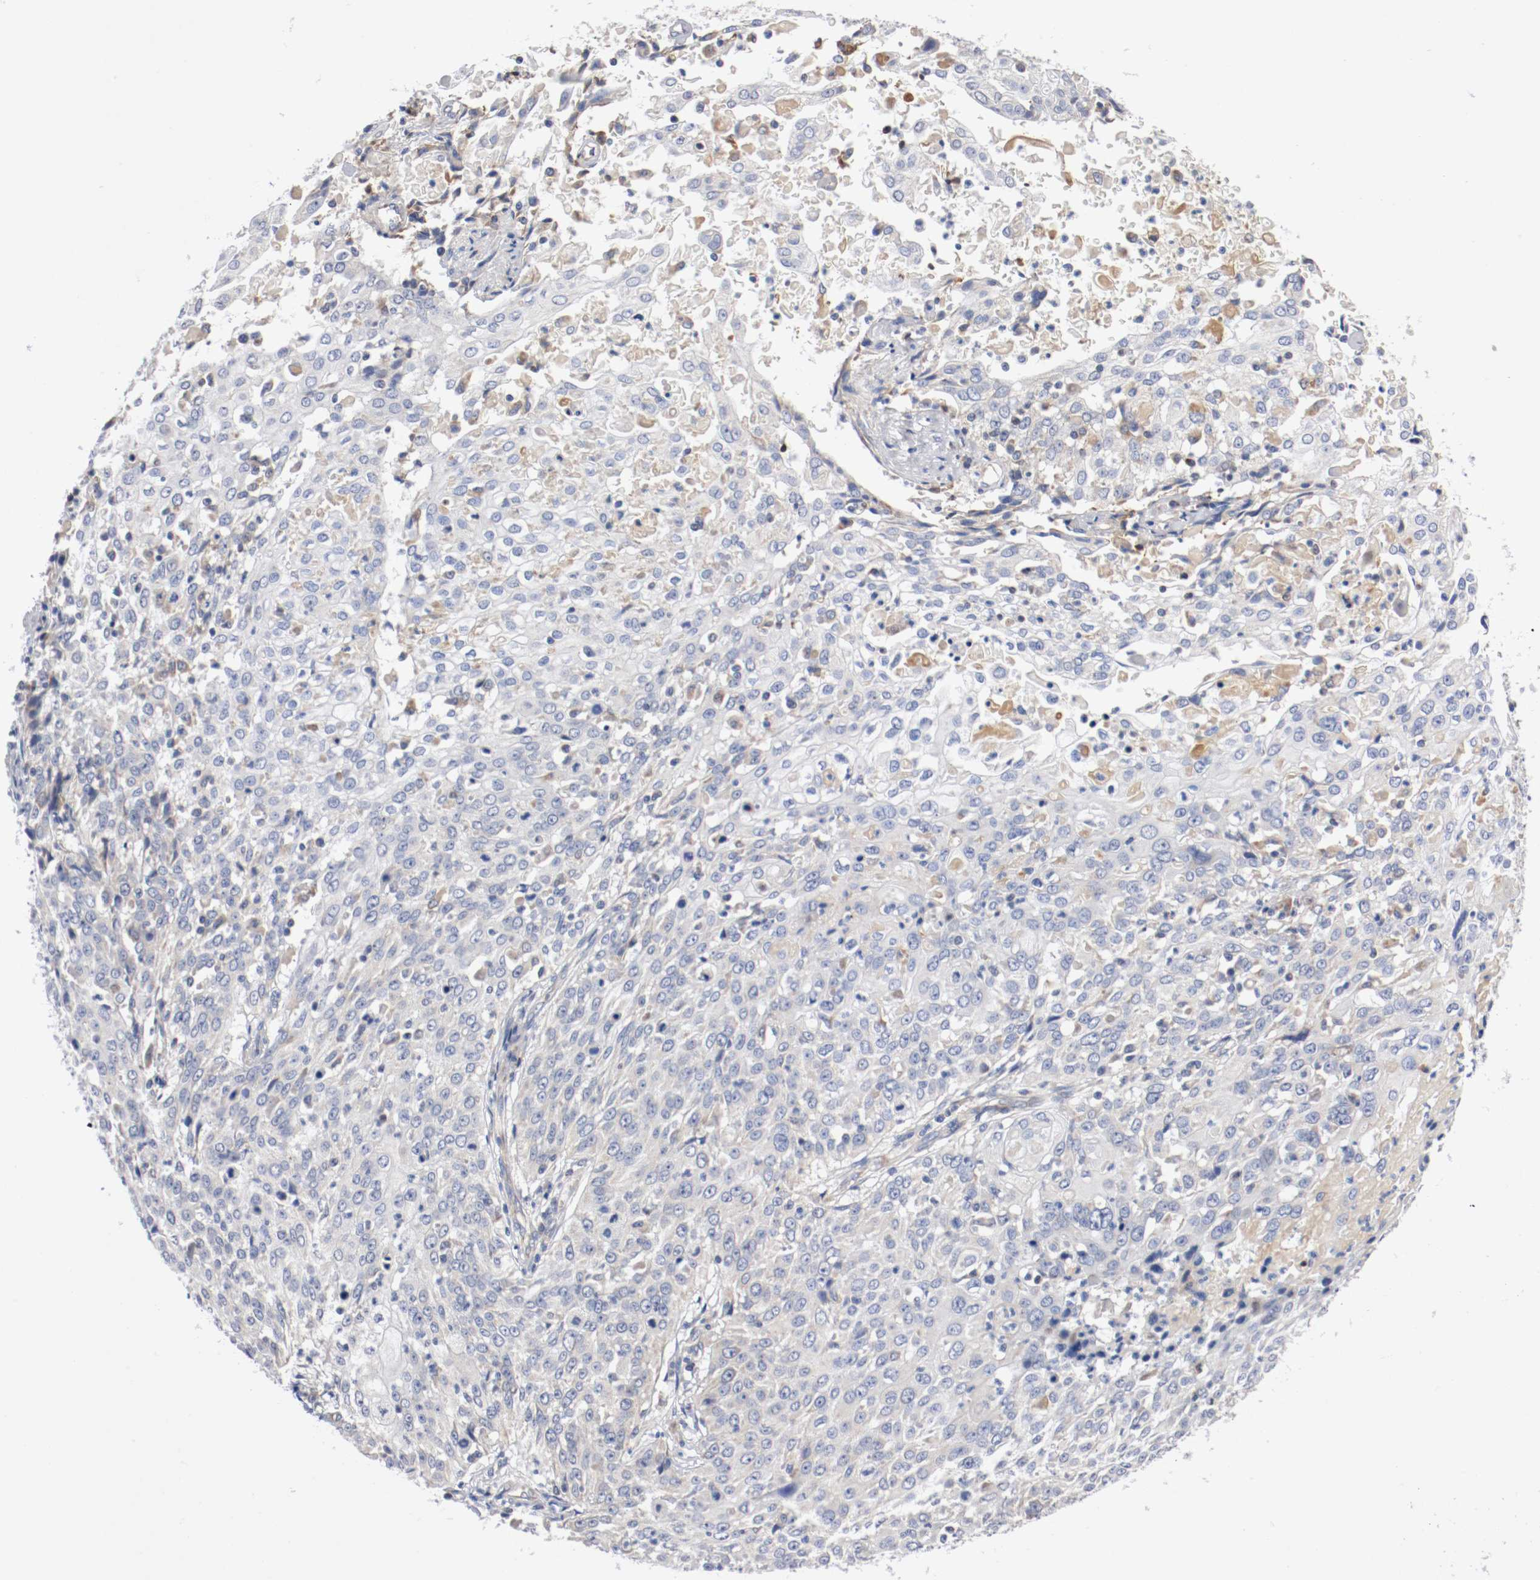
{"staining": {"intensity": "negative", "quantity": "none", "location": "none"}, "tissue": "cervical cancer", "cell_type": "Tumor cells", "image_type": "cancer", "snomed": [{"axis": "morphology", "description": "Squamous cell carcinoma, NOS"}, {"axis": "topography", "description": "Cervix"}], "caption": "This is an IHC photomicrograph of cervical cancer. There is no staining in tumor cells.", "gene": "PCSK6", "patient": {"sex": "female", "age": 39}}